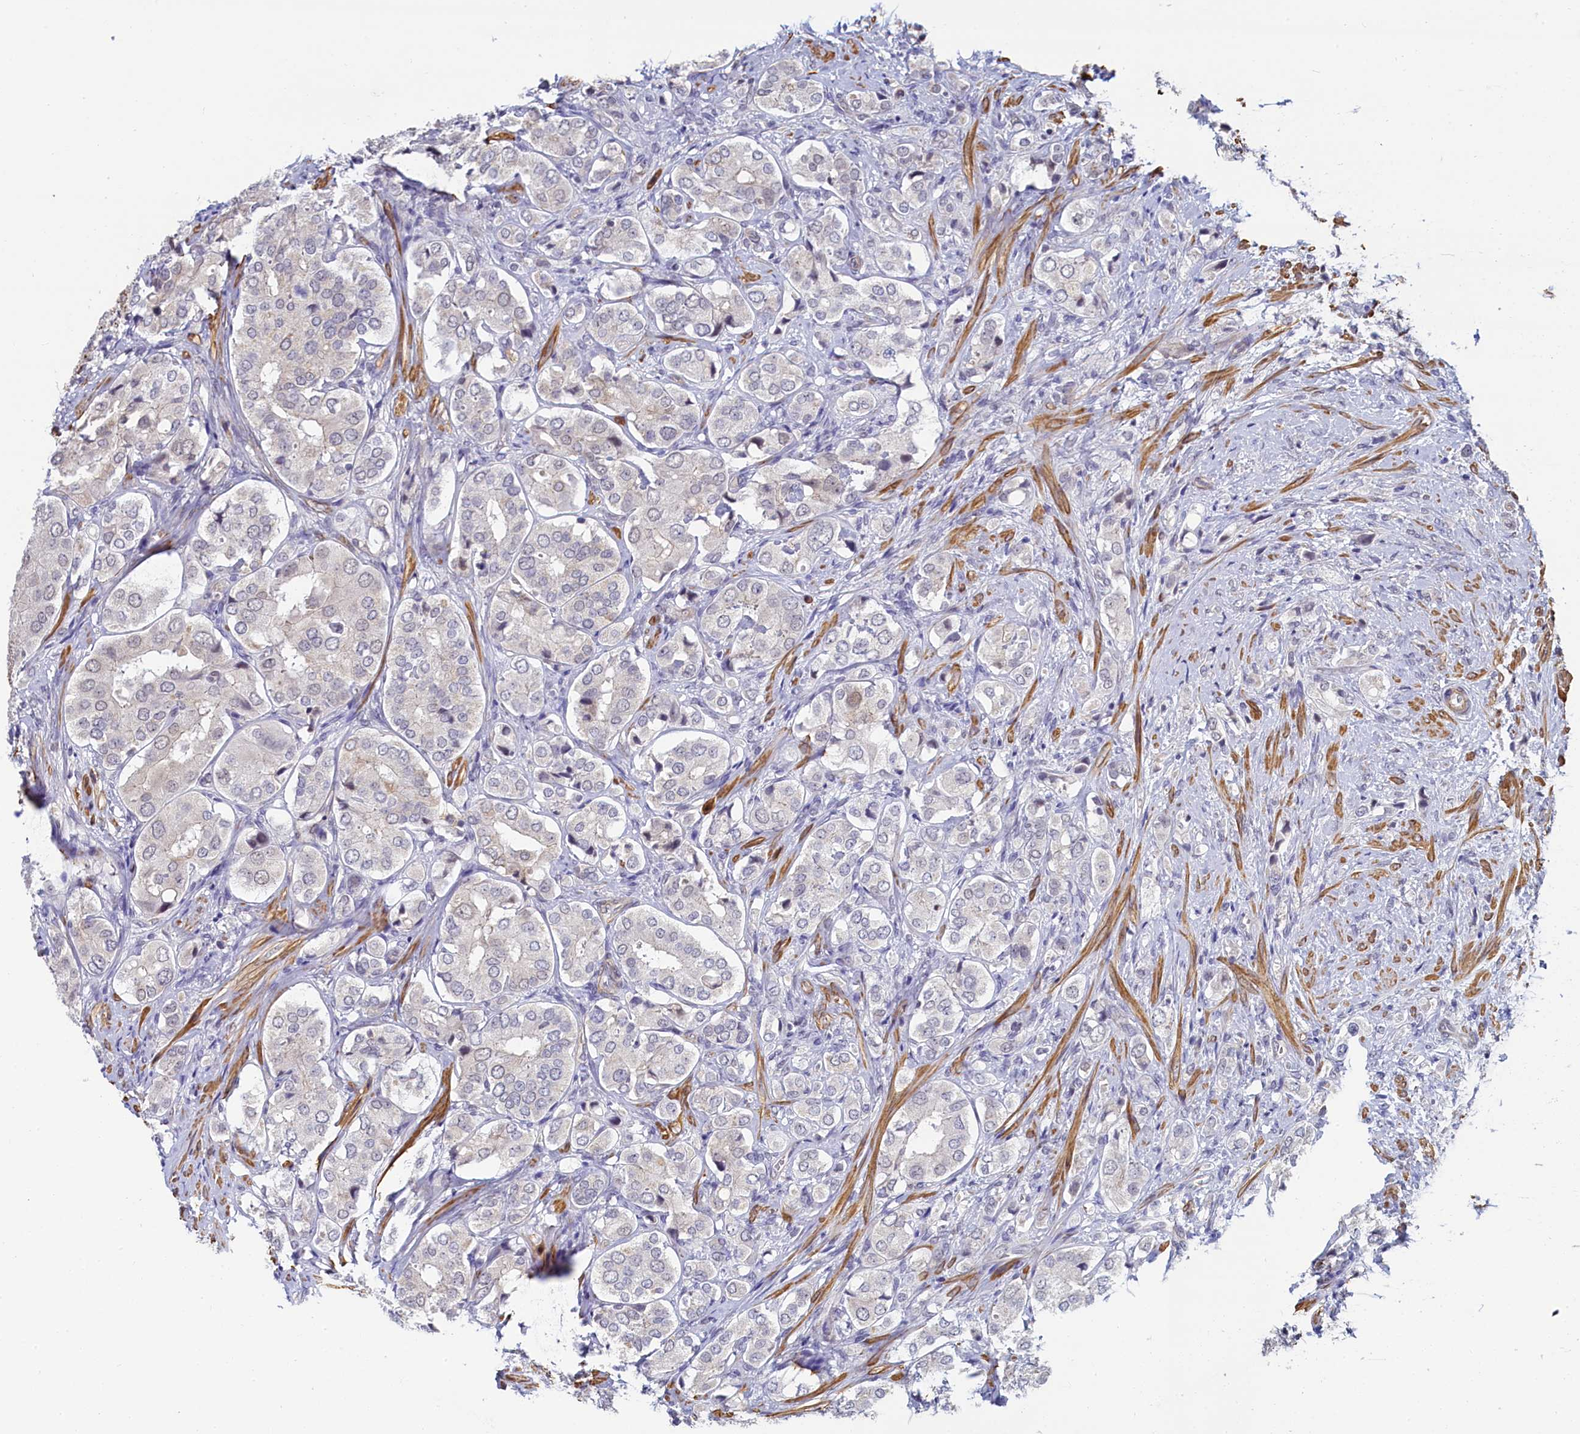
{"staining": {"intensity": "negative", "quantity": "none", "location": "none"}, "tissue": "prostate cancer", "cell_type": "Tumor cells", "image_type": "cancer", "snomed": [{"axis": "morphology", "description": "Adenocarcinoma, High grade"}, {"axis": "topography", "description": "Prostate"}], "caption": "An immunohistochemistry (IHC) histopathology image of prostate high-grade adenocarcinoma is shown. There is no staining in tumor cells of prostate high-grade adenocarcinoma.", "gene": "INTS14", "patient": {"sex": "male", "age": 65}}